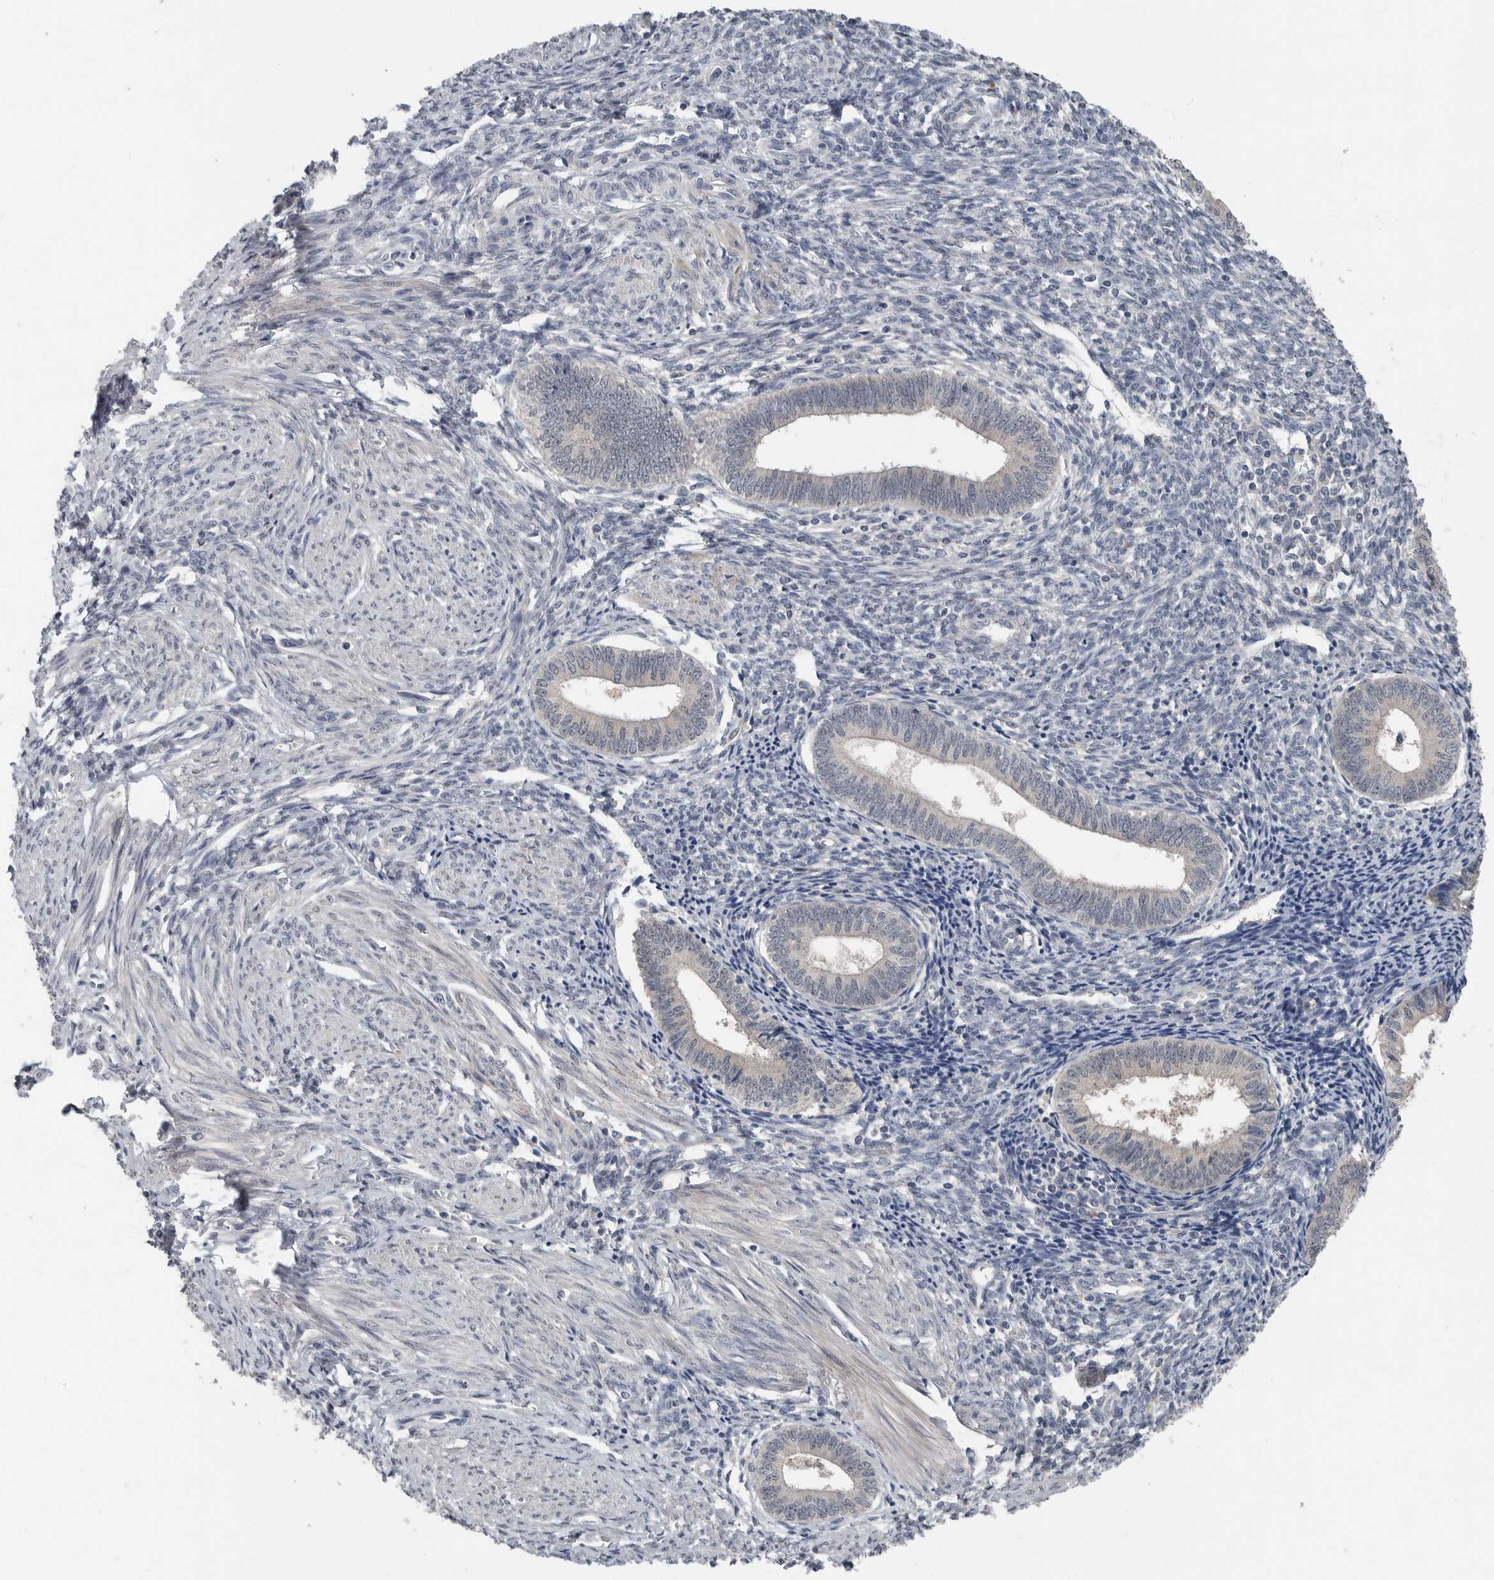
{"staining": {"intensity": "negative", "quantity": "none", "location": "none"}, "tissue": "endometrium", "cell_type": "Cells in endometrial stroma", "image_type": "normal", "snomed": [{"axis": "morphology", "description": "Normal tissue, NOS"}, {"axis": "topography", "description": "Endometrium"}], "caption": "A photomicrograph of endometrium stained for a protein shows no brown staining in cells in endometrial stroma. (Immunohistochemistry (ihc), brightfield microscopy, high magnification).", "gene": "SCP2", "patient": {"sex": "female", "age": 46}}